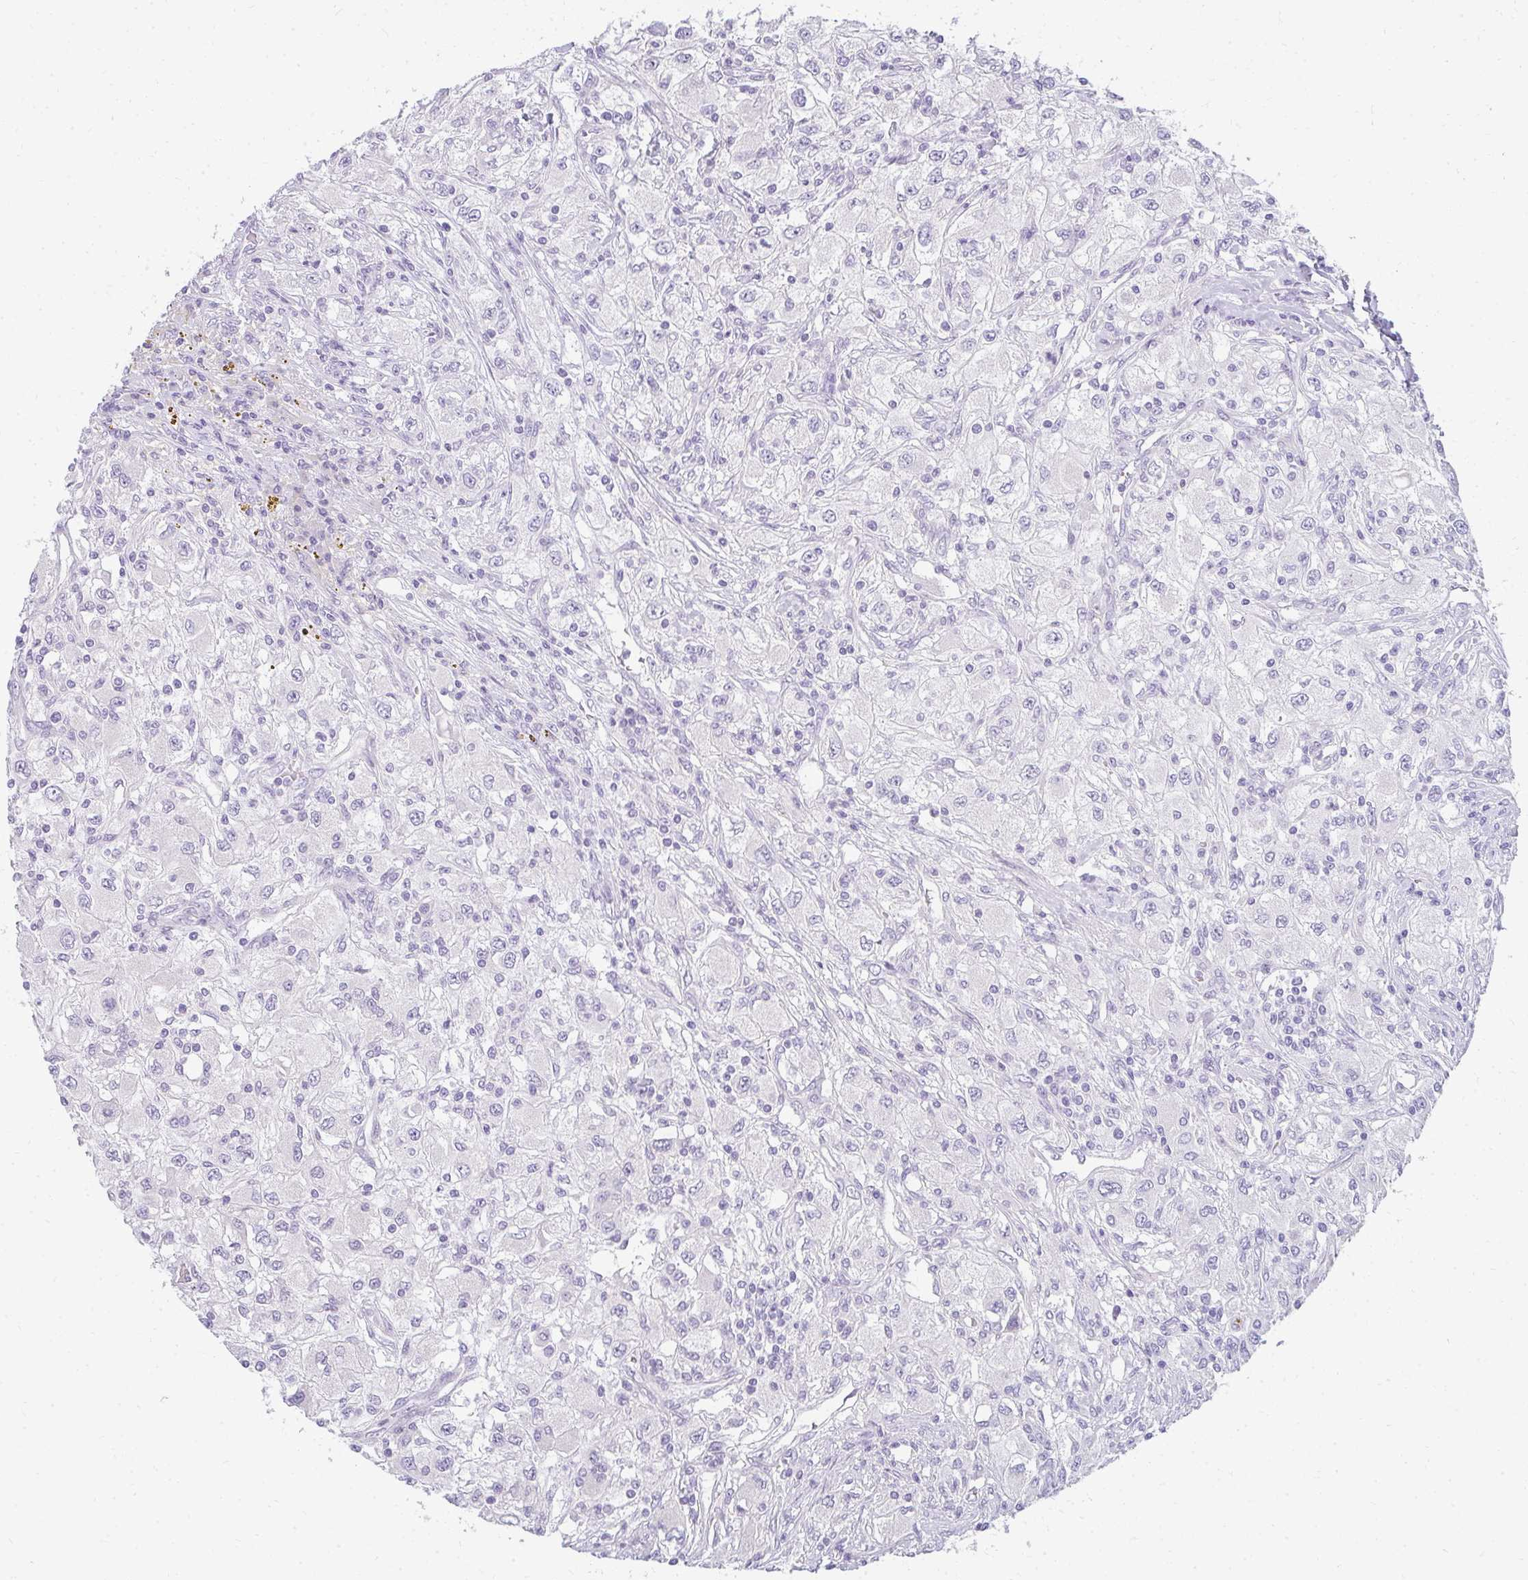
{"staining": {"intensity": "negative", "quantity": "none", "location": "none"}, "tissue": "renal cancer", "cell_type": "Tumor cells", "image_type": "cancer", "snomed": [{"axis": "morphology", "description": "Adenocarcinoma, NOS"}, {"axis": "topography", "description": "Kidney"}], "caption": "The immunohistochemistry image has no significant expression in tumor cells of renal cancer tissue. The staining was performed using DAB (3,3'-diaminobenzidine) to visualize the protein expression in brown, while the nuclei were stained in blue with hematoxylin (Magnification: 20x).", "gene": "PPP1R3G", "patient": {"sex": "female", "age": 67}}